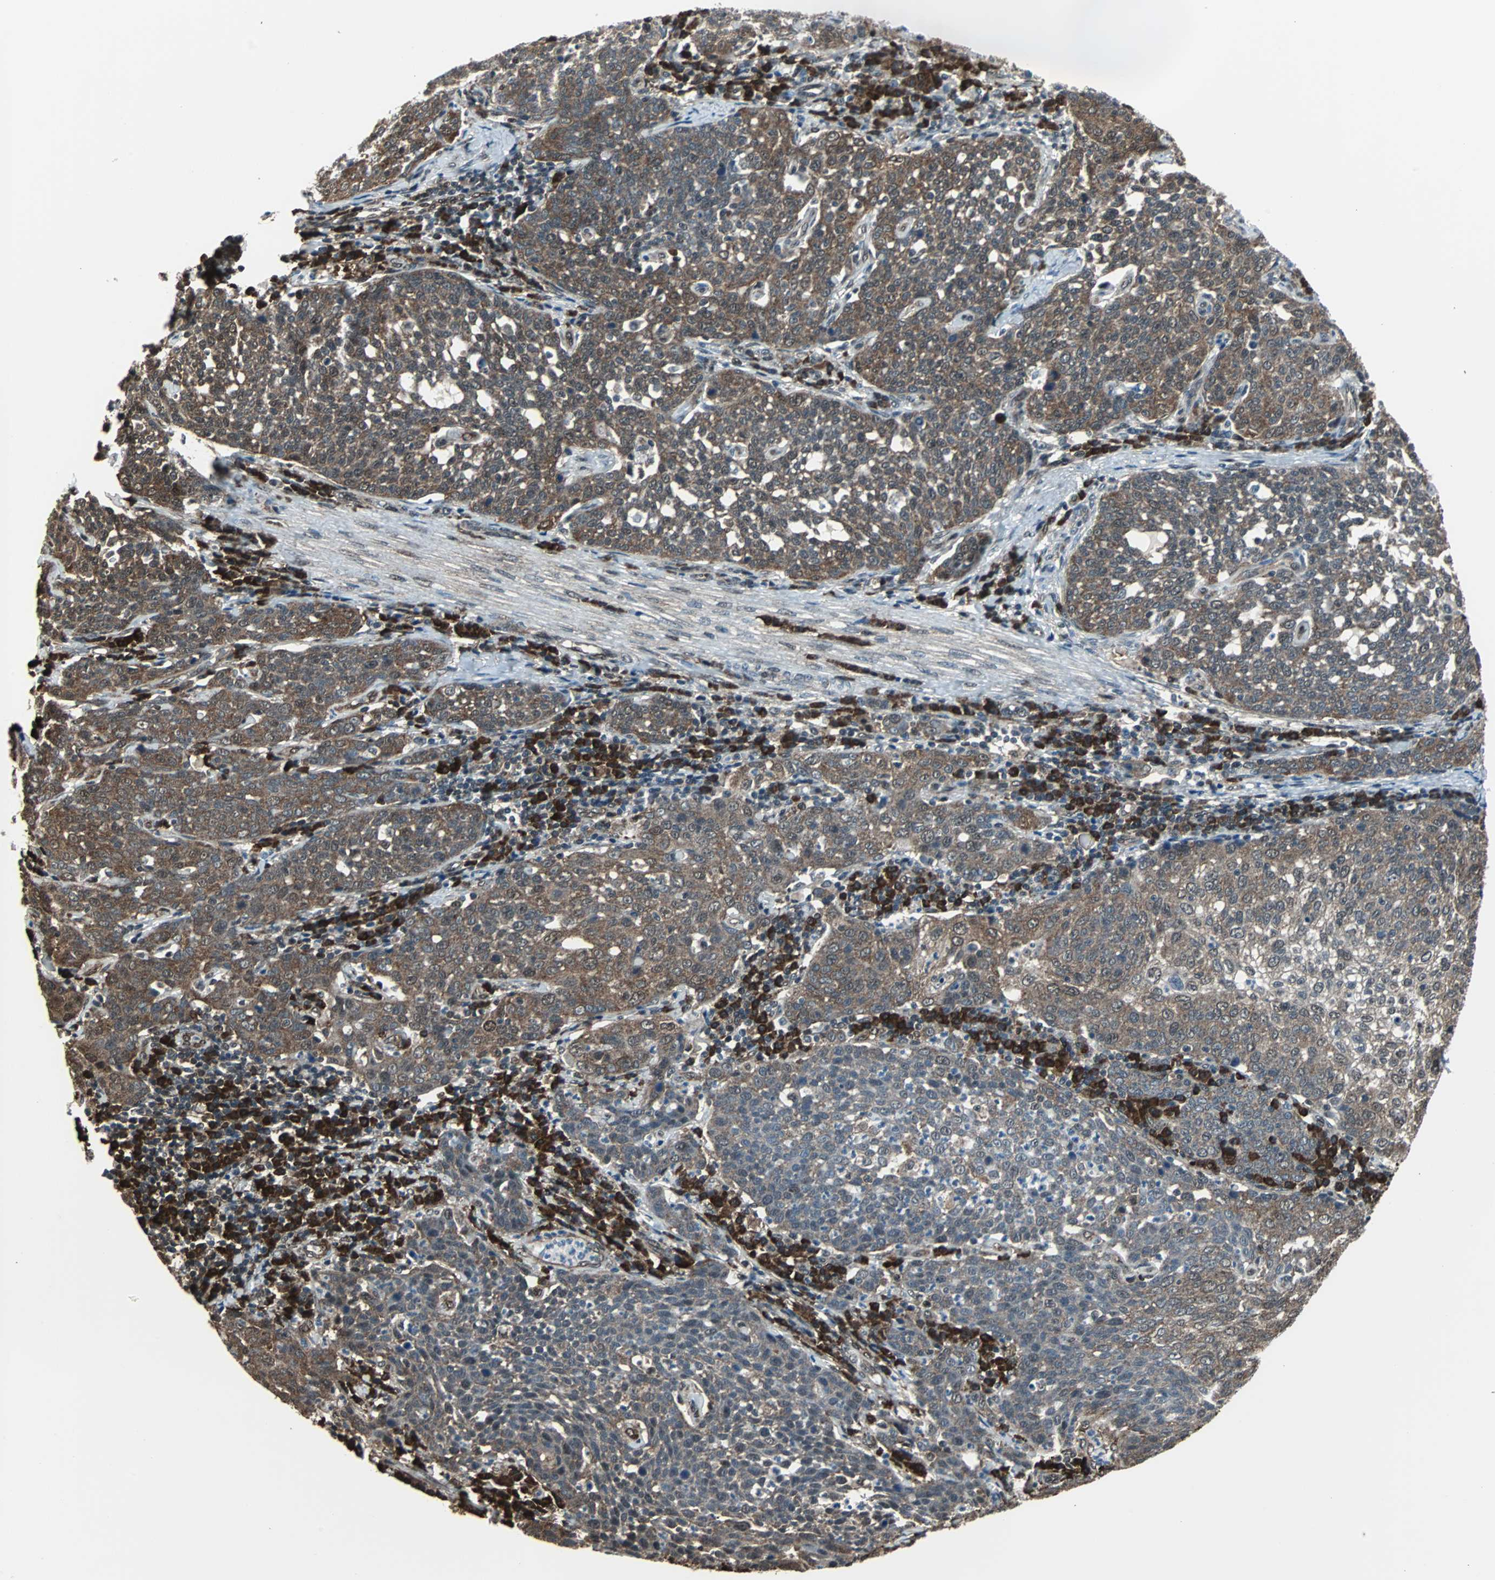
{"staining": {"intensity": "strong", "quantity": ">75%", "location": "cytoplasmic/membranous"}, "tissue": "cervical cancer", "cell_type": "Tumor cells", "image_type": "cancer", "snomed": [{"axis": "morphology", "description": "Squamous cell carcinoma, NOS"}, {"axis": "topography", "description": "Cervix"}], "caption": "A histopathology image of human cervical cancer (squamous cell carcinoma) stained for a protein exhibits strong cytoplasmic/membranous brown staining in tumor cells. The staining was performed using DAB, with brown indicating positive protein expression. Nuclei are stained blue with hematoxylin.", "gene": "VCP", "patient": {"sex": "female", "age": 34}}